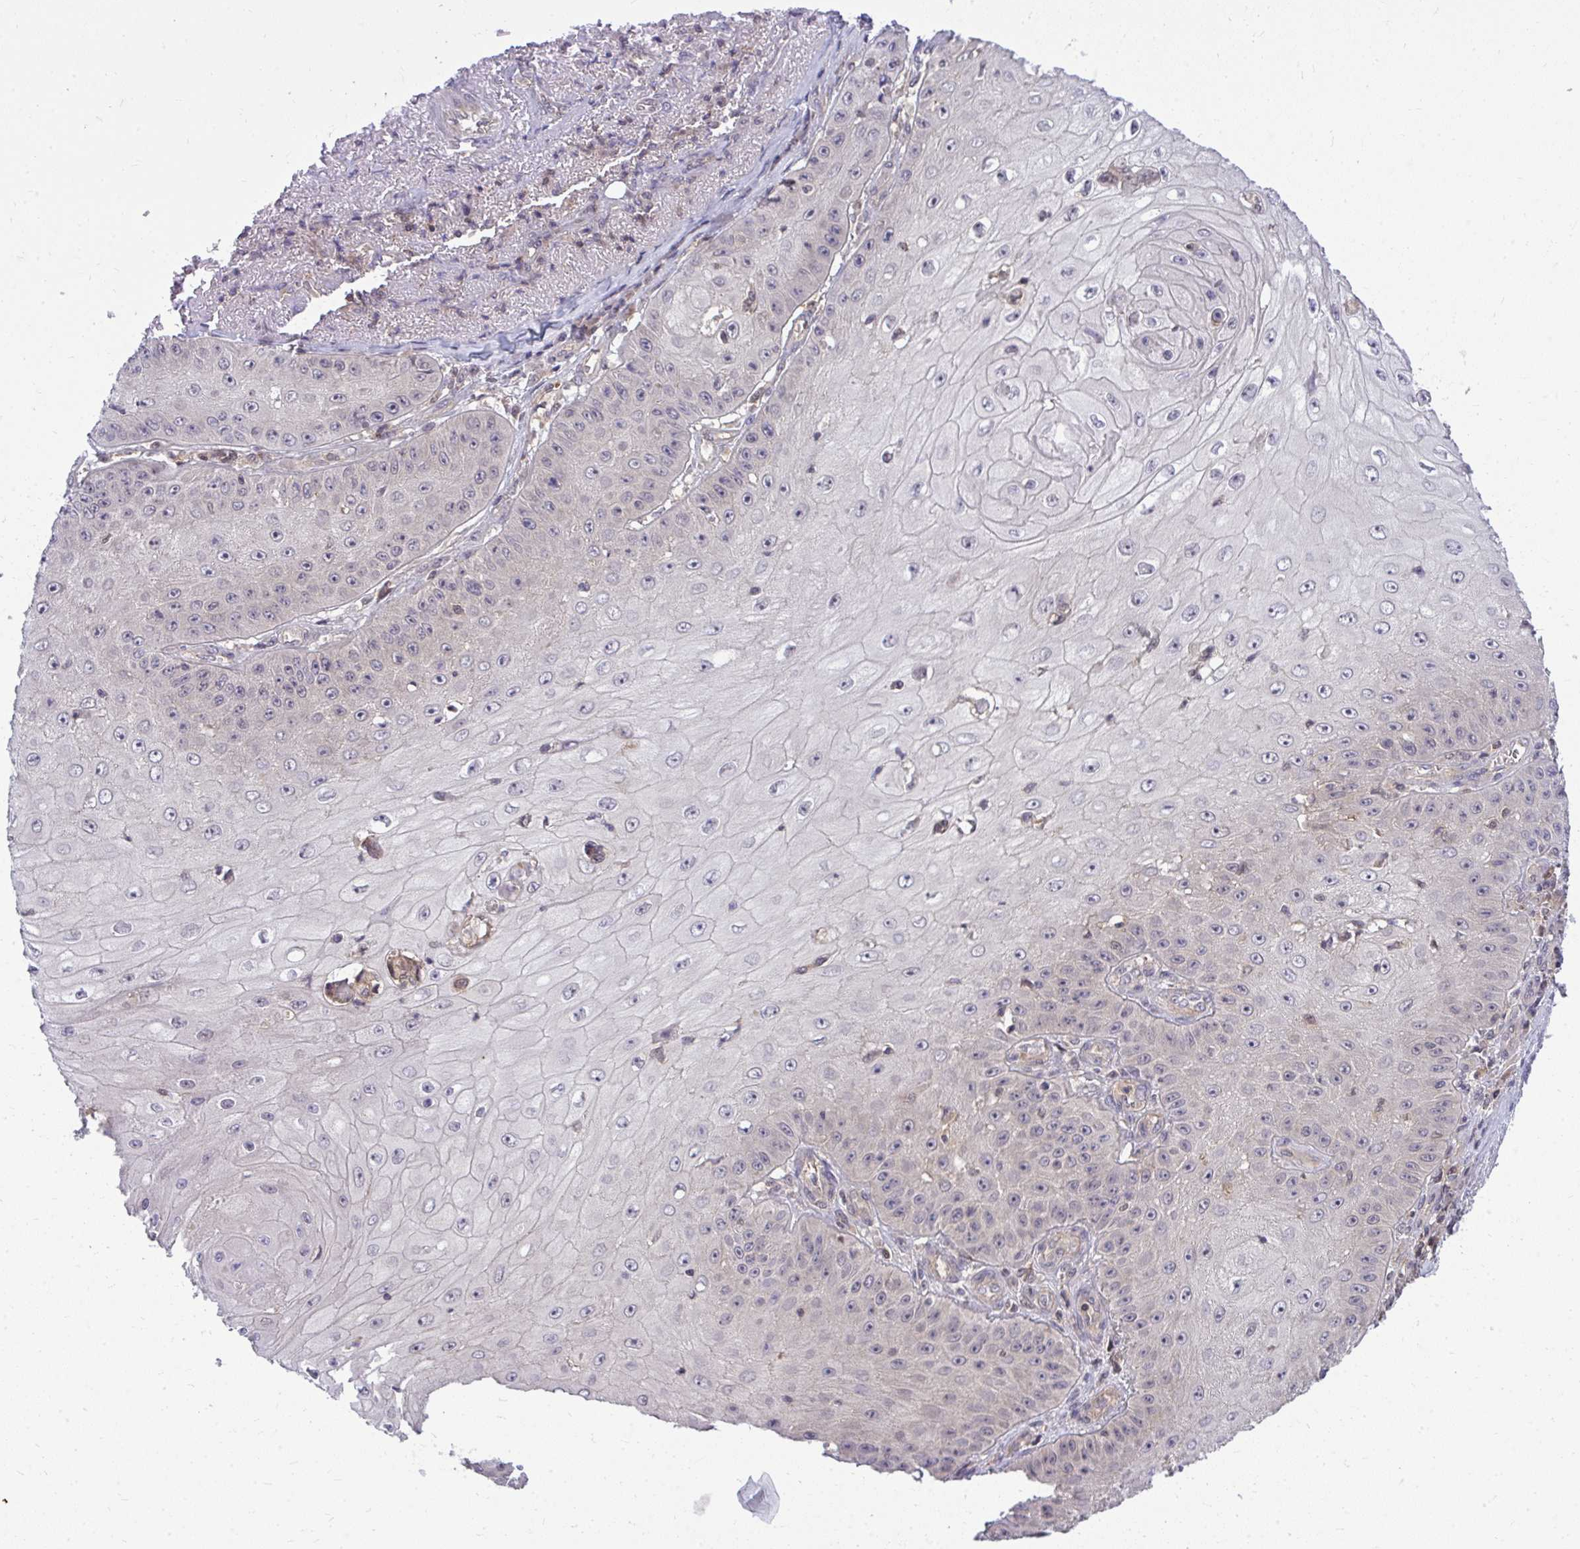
{"staining": {"intensity": "negative", "quantity": "none", "location": "none"}, "tissue": "skin cancer", "cell_type": "Tumor cells", "image_type": "cancer", "snomed": [{"axis": "morphology", "description": "Squamous cell carcinoma, NOS"}, {"axis": "topography", "description": "Skin"}], "caption": "Immunohistochemistry image of skin squamous cell carcinoma stained for a protein (brown), which exhibits no staining in tumor cells. (Brightfield microscopy of DAB immunohistochemistry (IHC) at high magnification).", "gene": "HDHD2", "patient": {"sex": "male", "age": 70}}